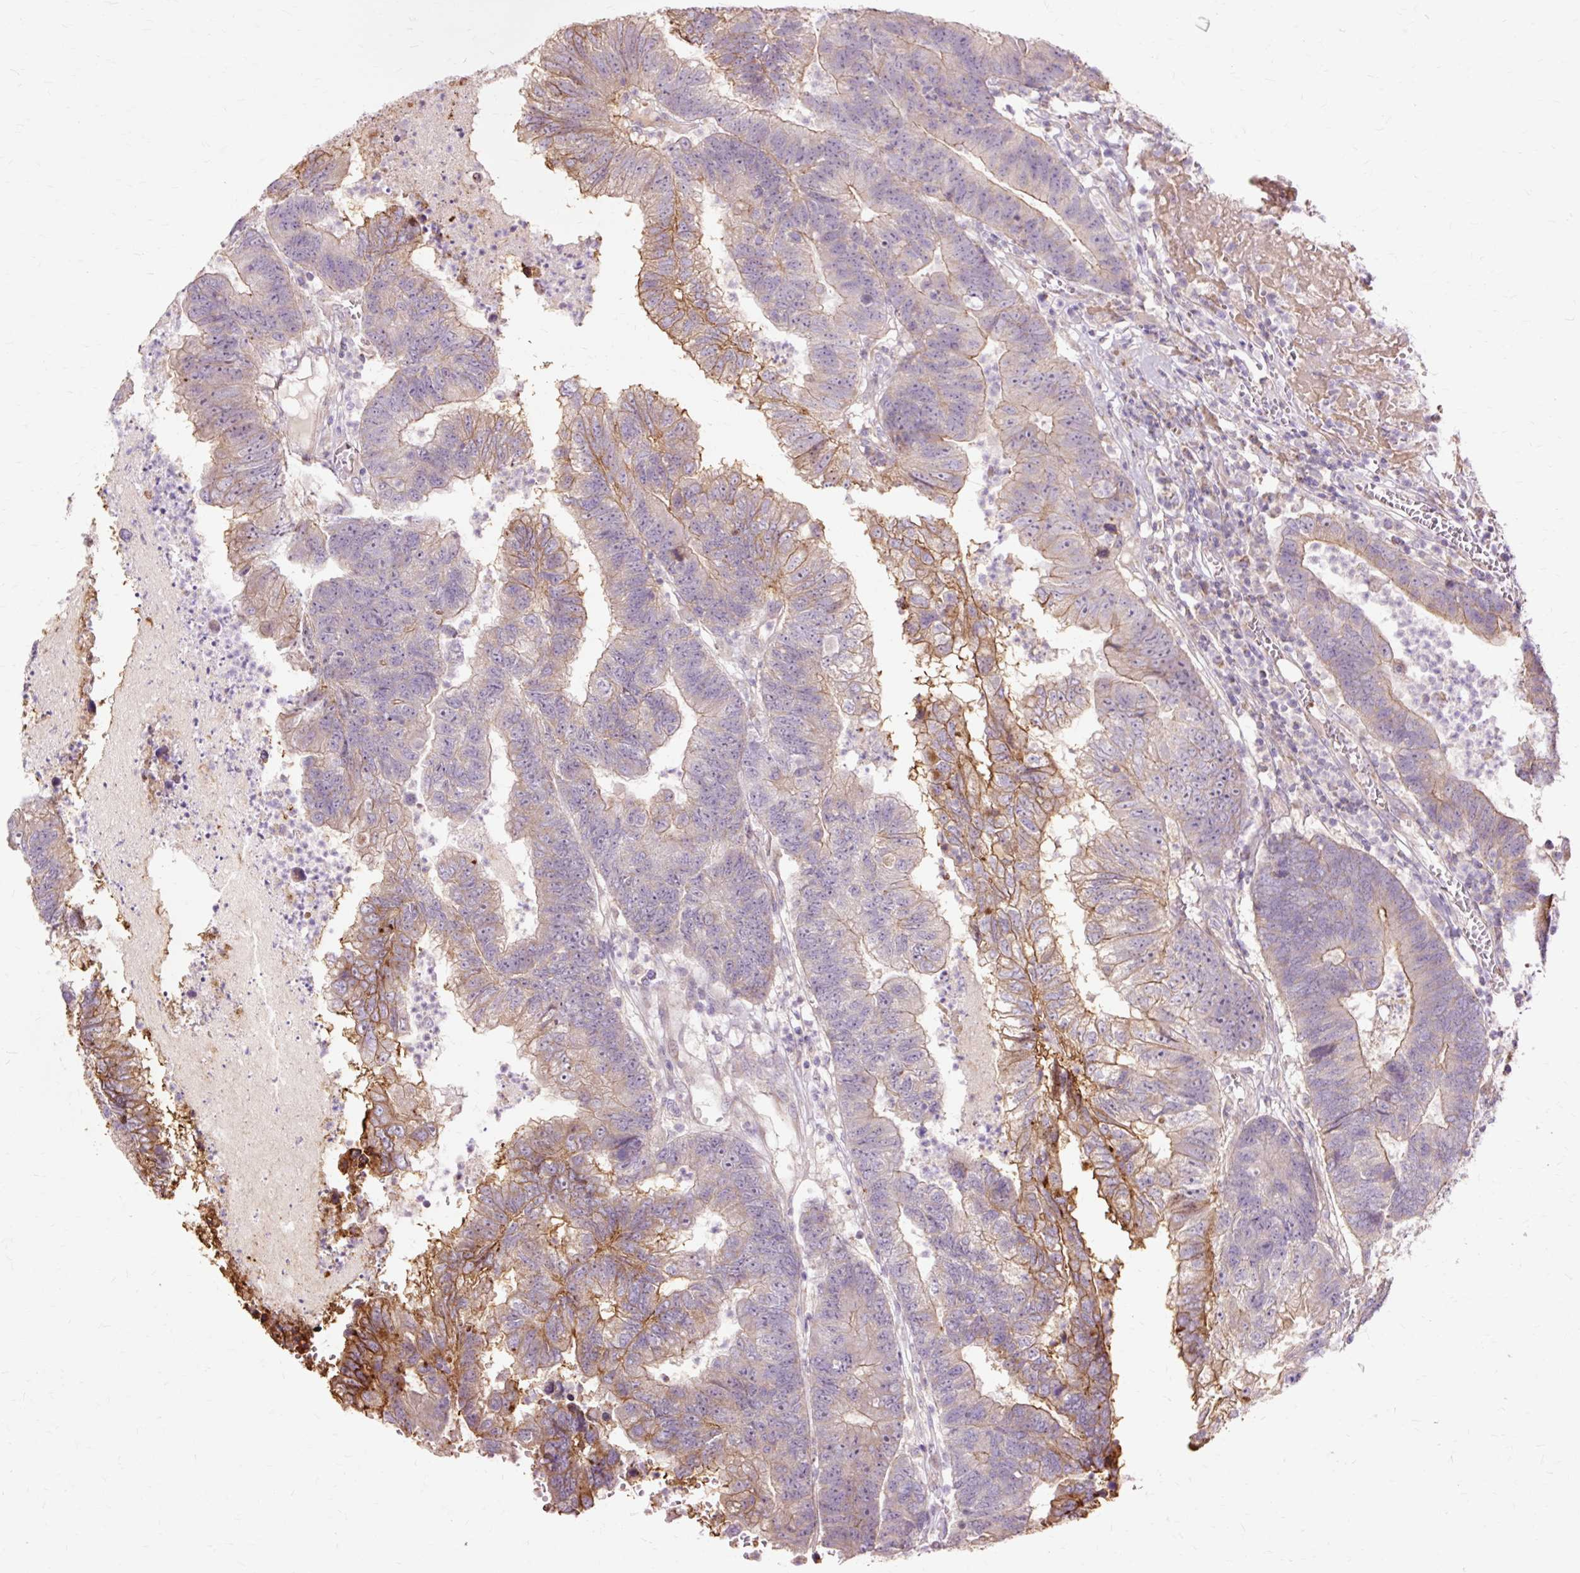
{"staining": {"intensity": "moderate", "quantity": ">75%", "location": "cytoplasmic/membranous"}, "tissue": "colorectal cancer", "cell_type": "Tumor cells", "image_type": "cancer", "snomed": [{"axis": "morphology", "description": "Adenocarcinoma, NOS"}, {"axis": "topography", "description": "Colon"}], "caption": "The photomicrograph exhibits immunohistochemical staining of colorectal cancer. There is moderate cytoplasmic/membranous positivity is seen in about >75% of tumor cells.", "gene": "PDZD2", "patient": {"sex": "female", "age": 48}}